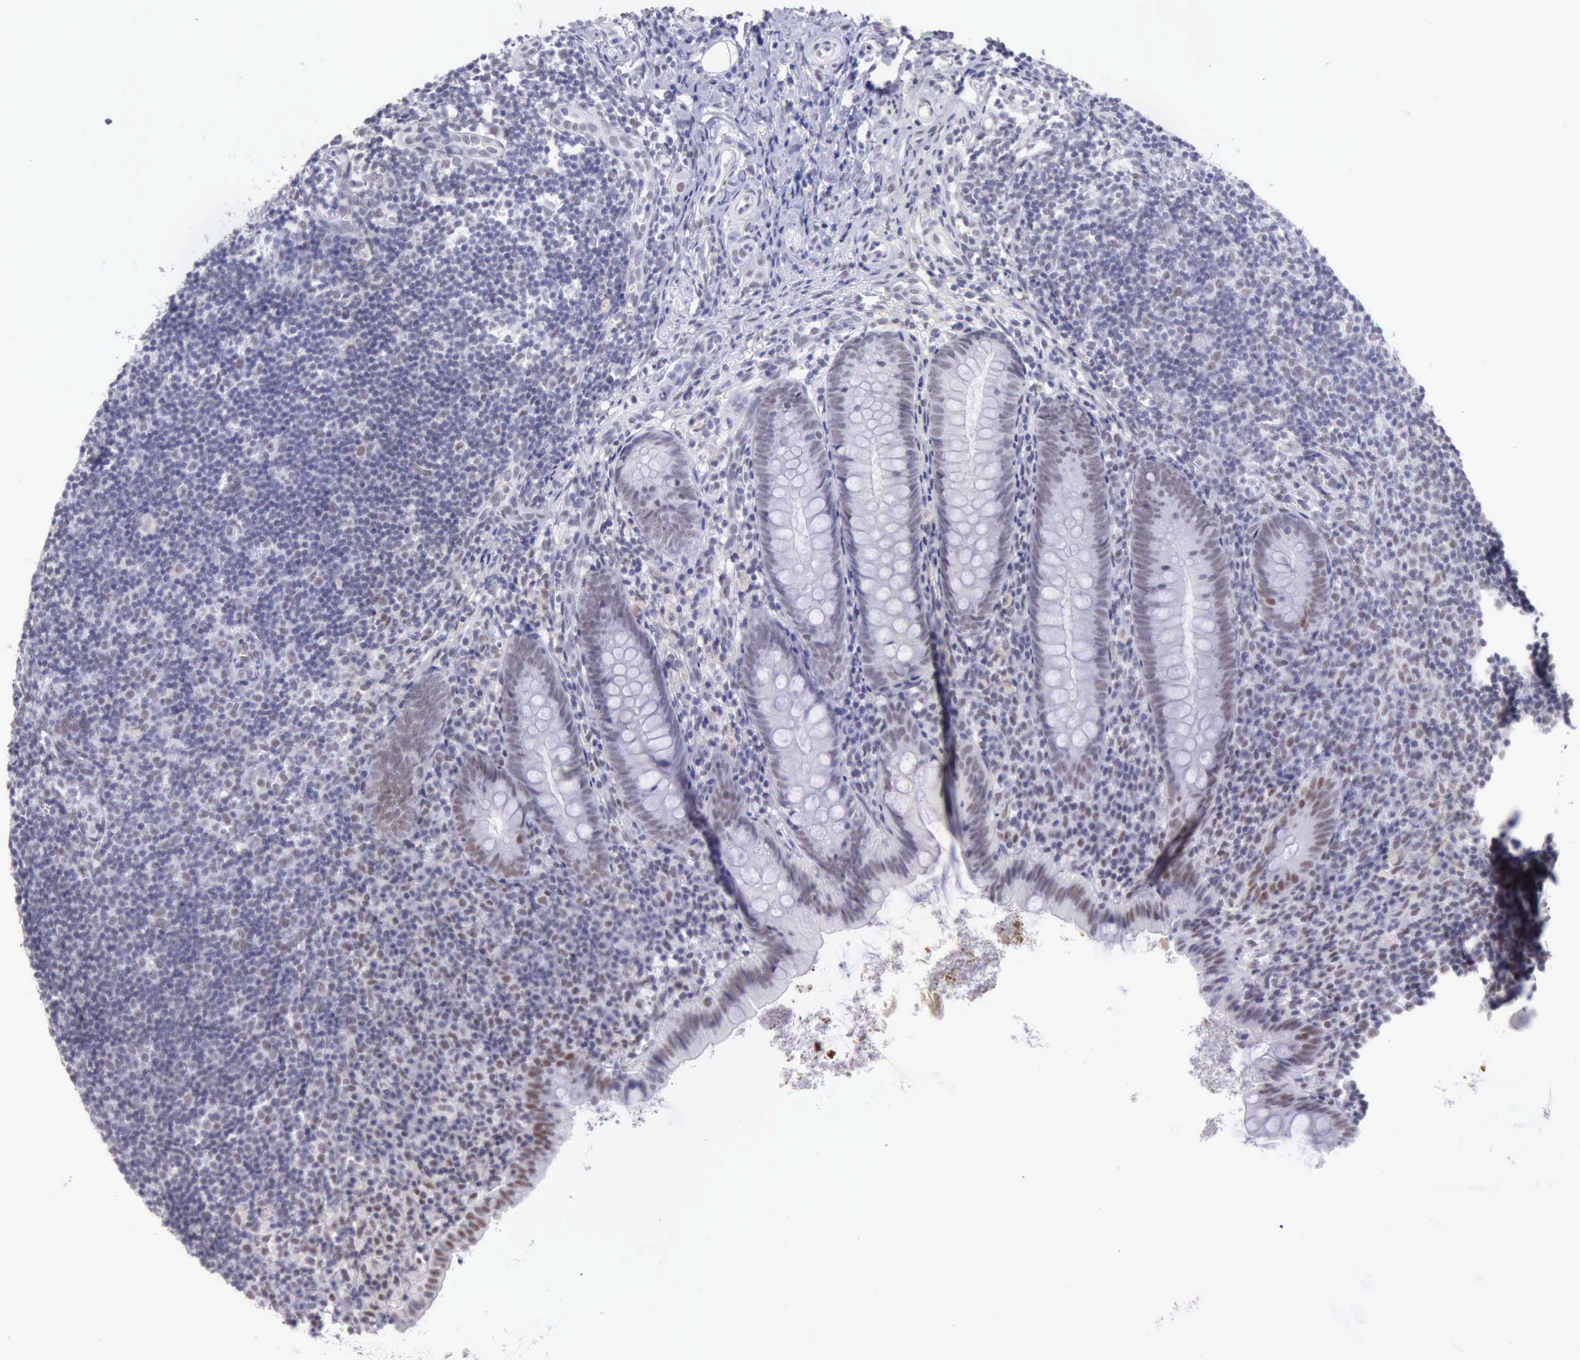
{"staining": {"intensity": "weak", "quantity": "25%-75%", "location": "nuclear"}, "tissue": "appendix", "cell_type": "Glandular cells", "image_type": "normal", "snomed": [{"axis": "morphology", "description": "Normal tissue, NOS"}, {"axis": "topography", "description": "Appendix"}], "caption": "High-magnification brightfield microscopy of normal appendix stained with DAB (brown) and counterstained with hematoxylin (blue). glandular cells exhibit weak nuclear staining is identified in about25%-75% of cells. Nuclei are stained in blue.", "gene": "EP300", "patient": {"sex": "female", "age": 9}}